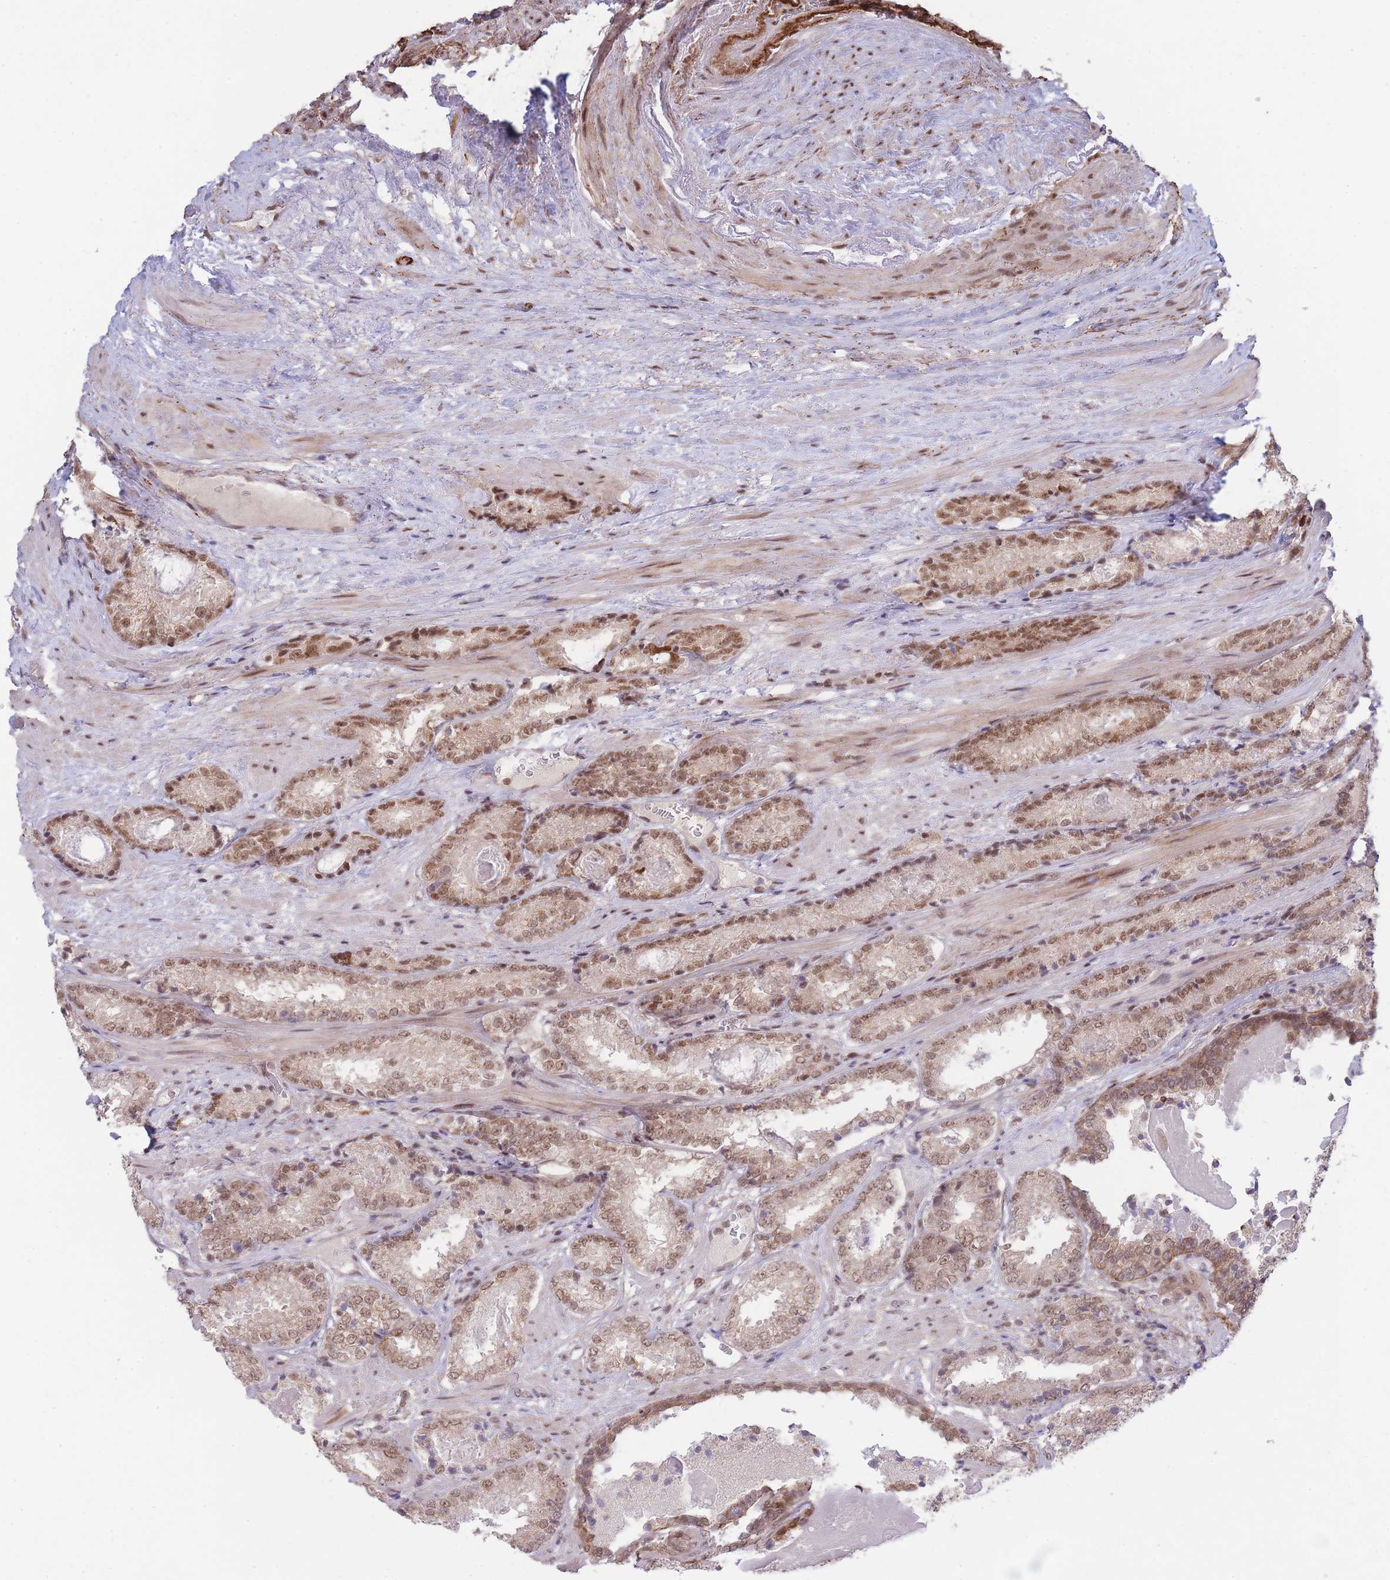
{"staining": {"intensity": "moderate", "quantity": ">75%", "location": "nuclear"}, "tissue": "prostate cancer", "cell_type": "Tumor cells", "image_type": "cancer", "snomed": [{"axis": "morphology", "description": "Adenocarcinoma, High grade"}, {"axis": "topography", "description": "Prostate"}], "caption": "High-power microscopy captured an immunohistochemistry (IHC) micrograph of prostate cancer, revealing moderate nuclear positivity in about >75% of tumor cells. (DAB (3,3'-diaminobenzidine) = brown stain, brightfield microscopy at high magnification).", "gene": "CARD8", "patient": {"sex": "male", "age": 63}}